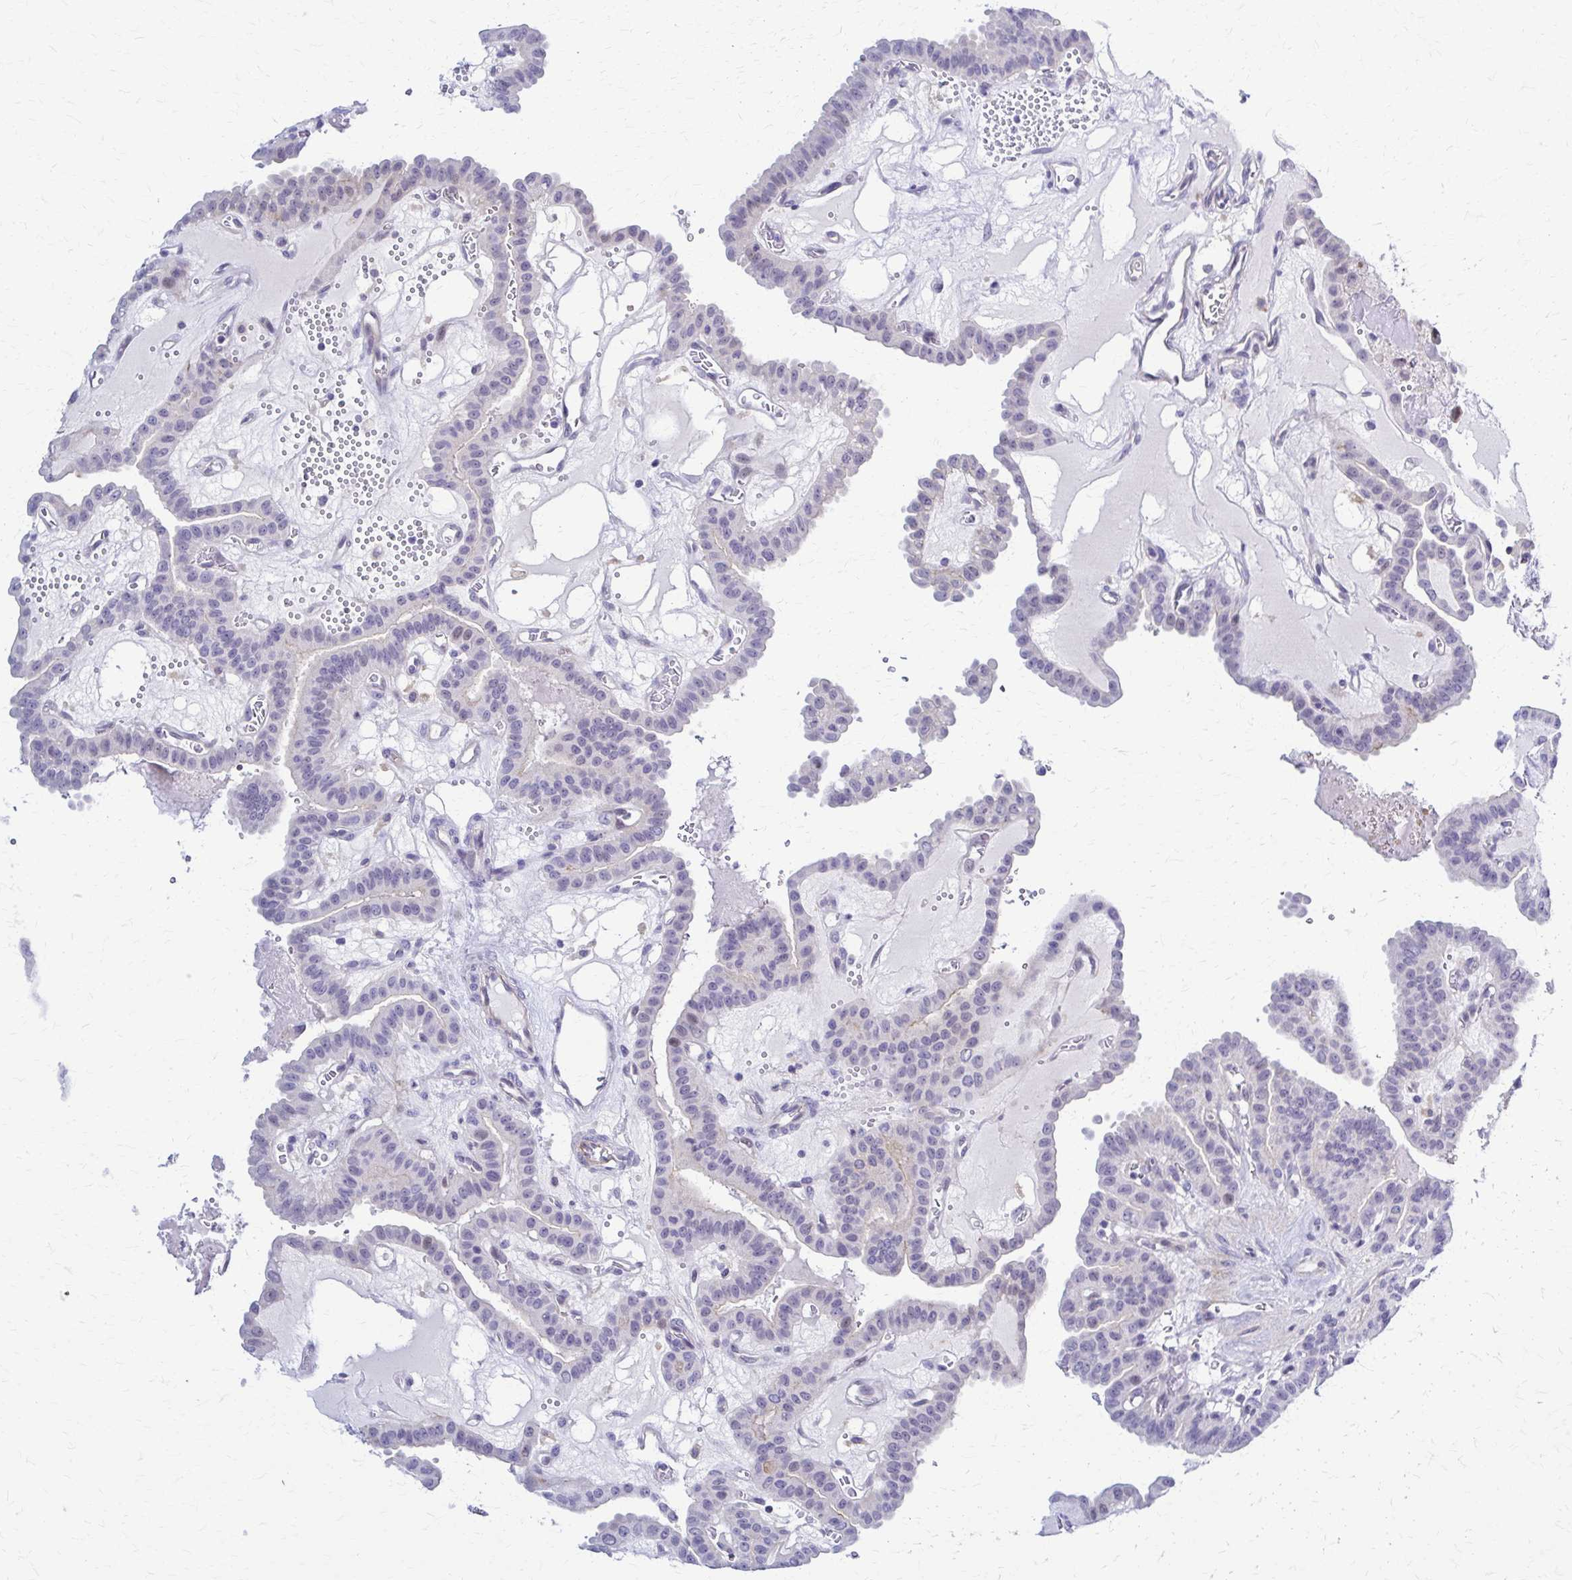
{"staining": {"intensity": "negative", "quantity": "none", "location": "none"}, "tissue": "thyroid cancer", "cell_type": "Tumor cells", "image_type": "cancer", "snomed": [{"axis": "morphology", "description": "Papillary adenocarcinoma, NOS"}, {"axis": "topography", "description": "Thyroid gland"}], "caption": "Tumor cells show no significant staining in thyroid cancer.", "gene": "RHOBTB2", "patient": {"sex": "male", "age": 87}}